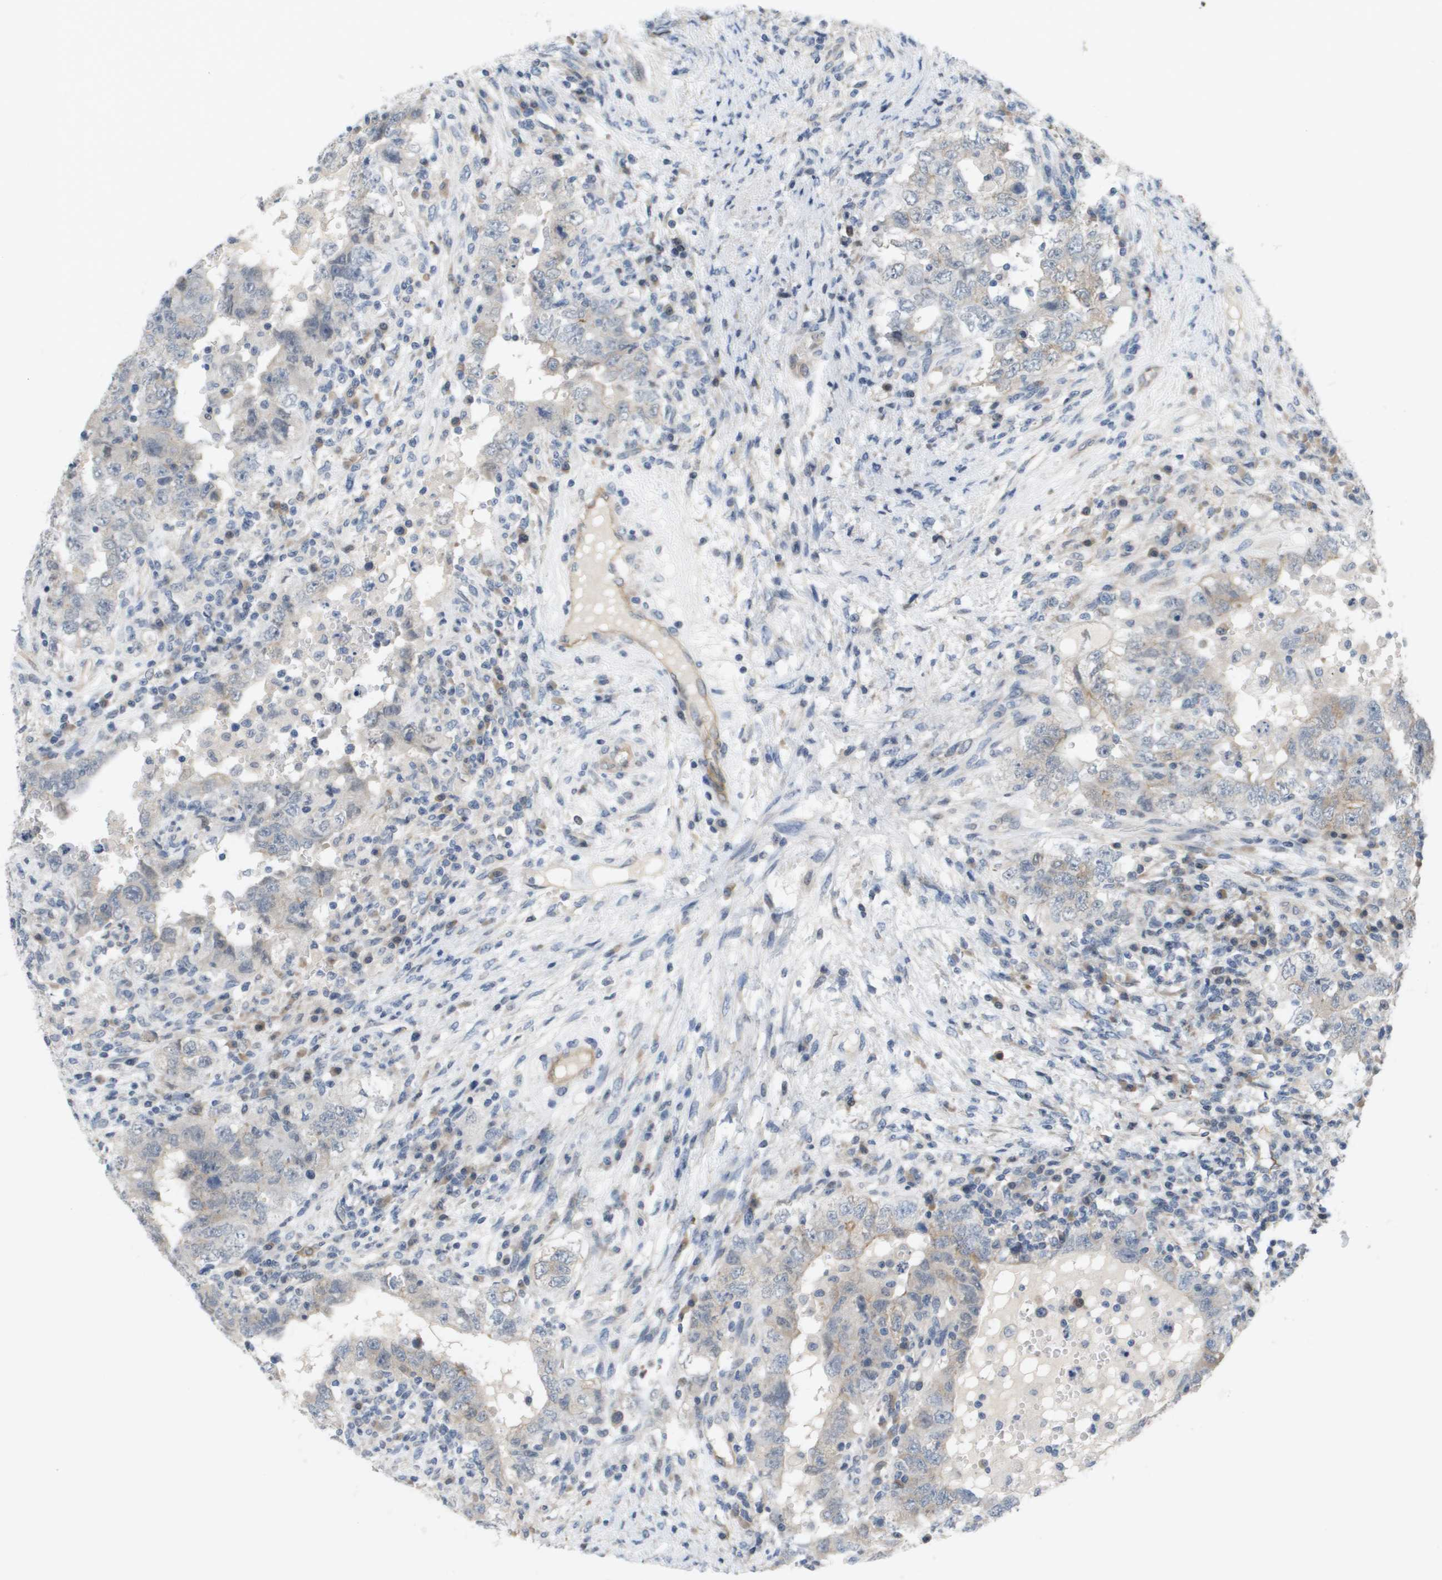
{"staining": {"intensity": "negative", "quantity": "none", "location": "none"}, "tissue": "testis cancer", "cell_type": "Tumor cells", "image_type": "cancer", "snomed": [{"axis": "morphology", "description": "Carcinoma, Embryonal, NOS"}, {"axis": "topography", "description": "Testis"}], "caption": "Micrograph shows no protein staining in tumor cells of embryonal carcinoma (testis) tissue. Nuclei are stained in blue.", "gene": "MARCHF8", "patient": {"sex": "male", "age": 26}}